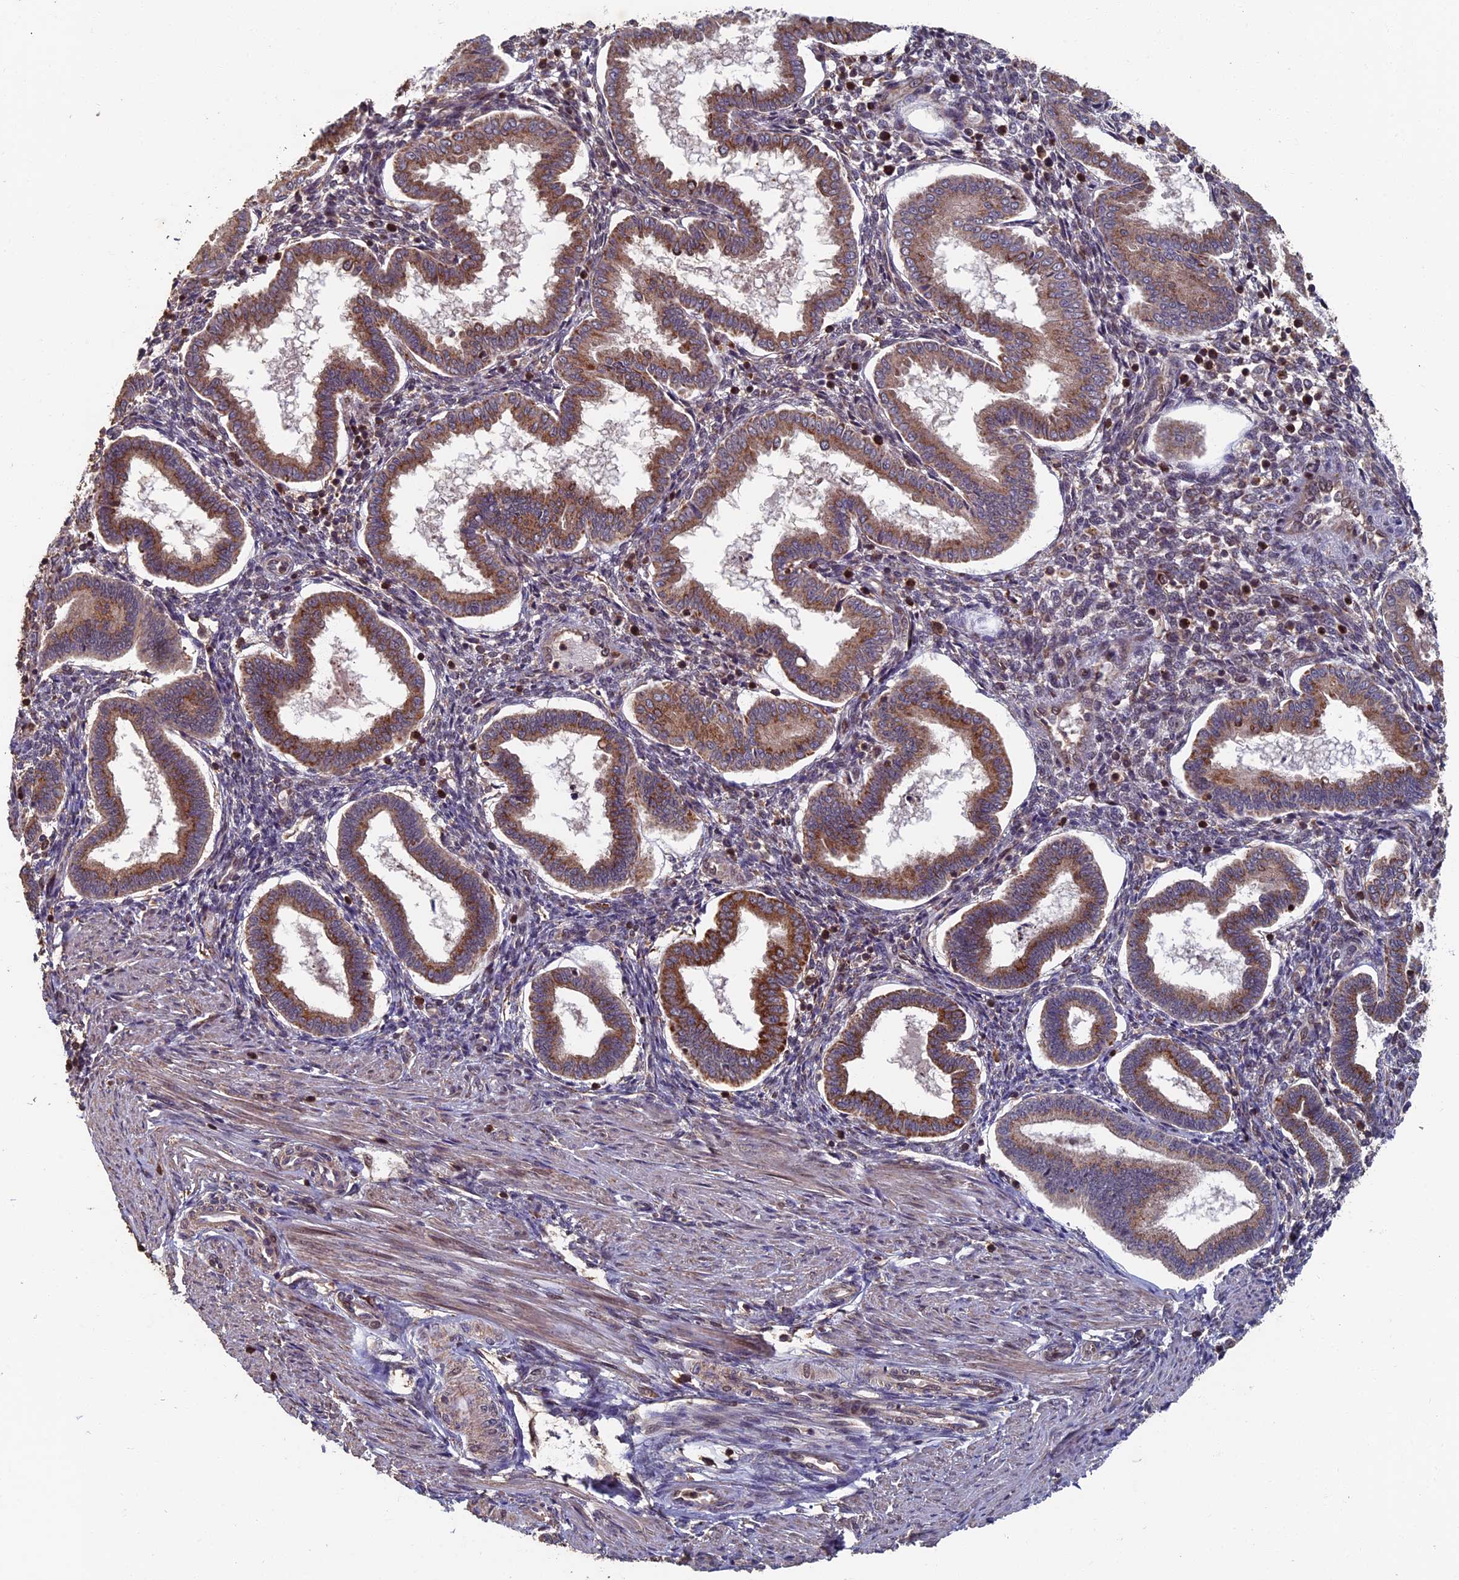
{"staining": {"intensity": "weak", "quantity": "25%-75%", "location": "cytoplasmic/membranous"}, "tissue": "endometrium", "cell_type": "Cells in endometrial stroma", "image_type": "normal", "snomed": [{"axis": "morphology", "description": "Normal tissue, NOS"}, {"axis": "topography", "description": "Endometrium"}], "caption": "A brown stain labels weak cytoplasmic/membranous positivity of a protein in cells in endometrial stroma of normal endometrium.", "gene": "RASGRF1", "patient": {"sex": "female", "age": 24}}